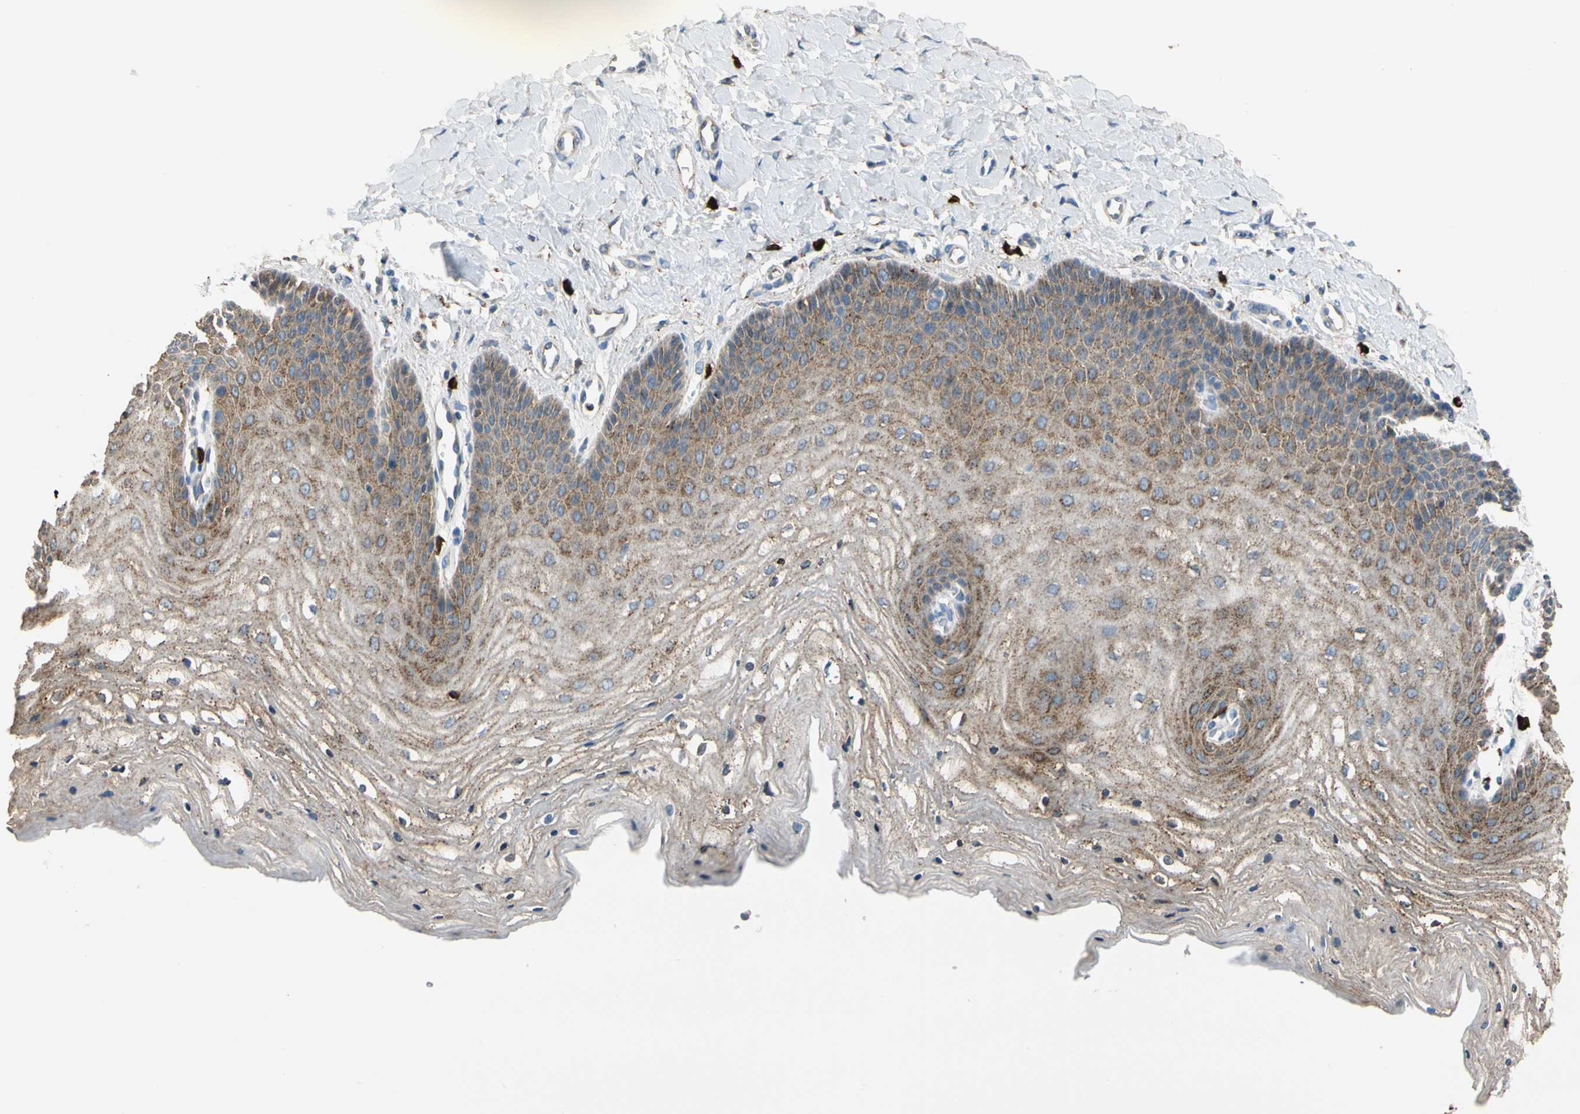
{"staining": {"intensity": "moderate", "quantity": "<25%", "location": "cytoplasmic/membranous"}, "tissue": "vagina", "cell_type": "Squamous epithelial cells", "image_type": "normal", "snomed": [{"axis": "morphology", "description": "Normal tissue, NOS"}, {"axis": "topography", "description": "Vagina"}], "caption": "The photomicrograph shows staining of benign vagina, revealing moderate cytoplasmic/membranous protein positivity (brown color) within squamous epithelial cells. (DAB (3,3'-diaminobenzidine) IHC, brown staining for protein, blue staining for nuclei).", "gene": "GM2A", "patient": {"sex": "female", "age": 68}}